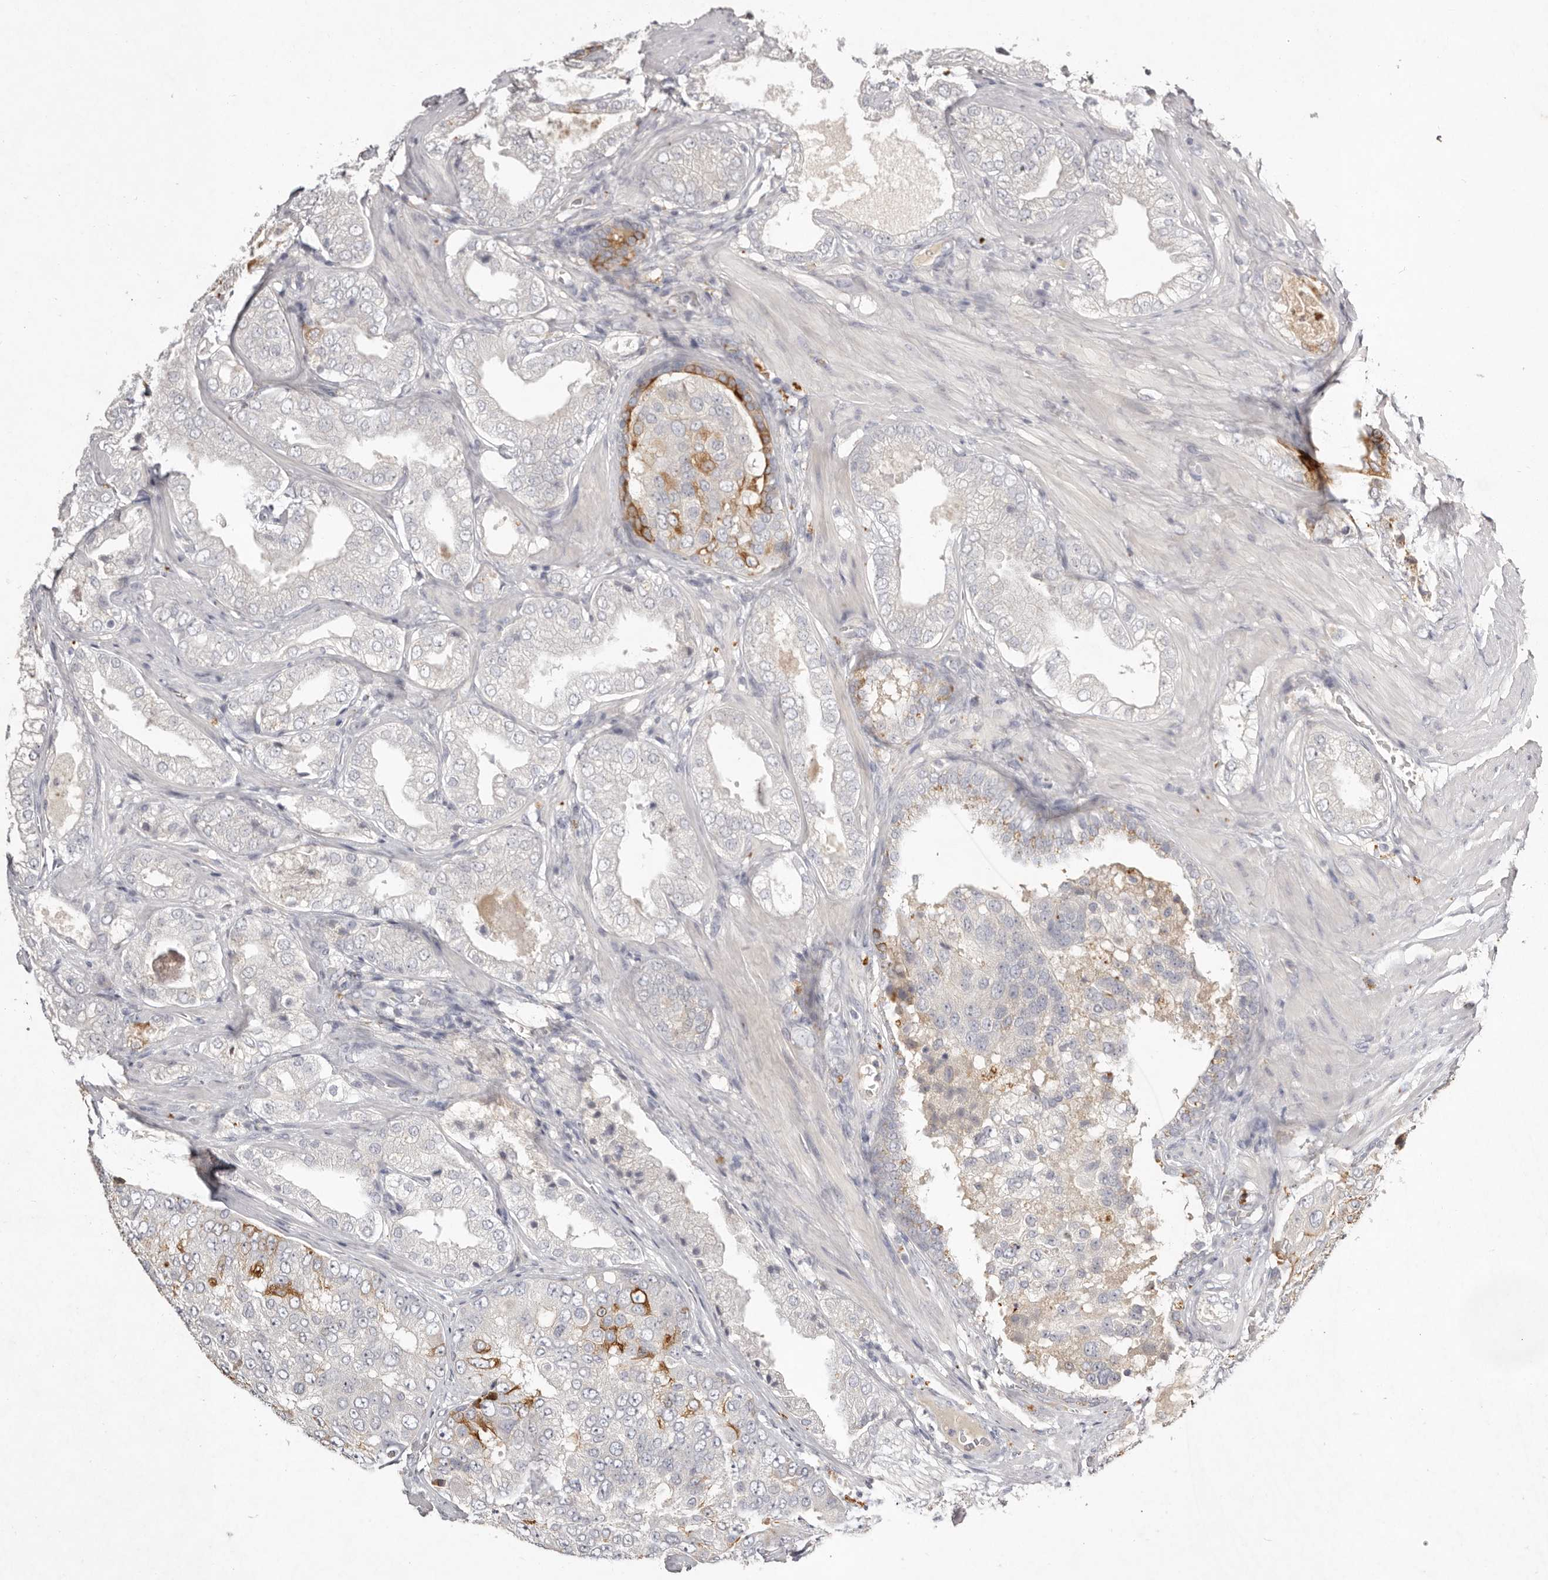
{"staining": {"intensity": "strong", "quantity": "<25%", "location": "cytoplasmic/membranous"}, "tissue": "prostate cancer", "cell_type": "Tumor cells", "image_type": "cancer", "snomed": [{"axis": "morphology", "description": "Adenocarcinoma, High grade"}, {"axis": "topography", "description": "Prostate"}], "caption": "An image showing strong cytoplasmic/membranous staining in about <25% of tumor cells in prostate cancer, as visualized by brown immunohistochemical staining.", "gene": "SCUBE2", "patient": {"sex": "male", "age": 58}}